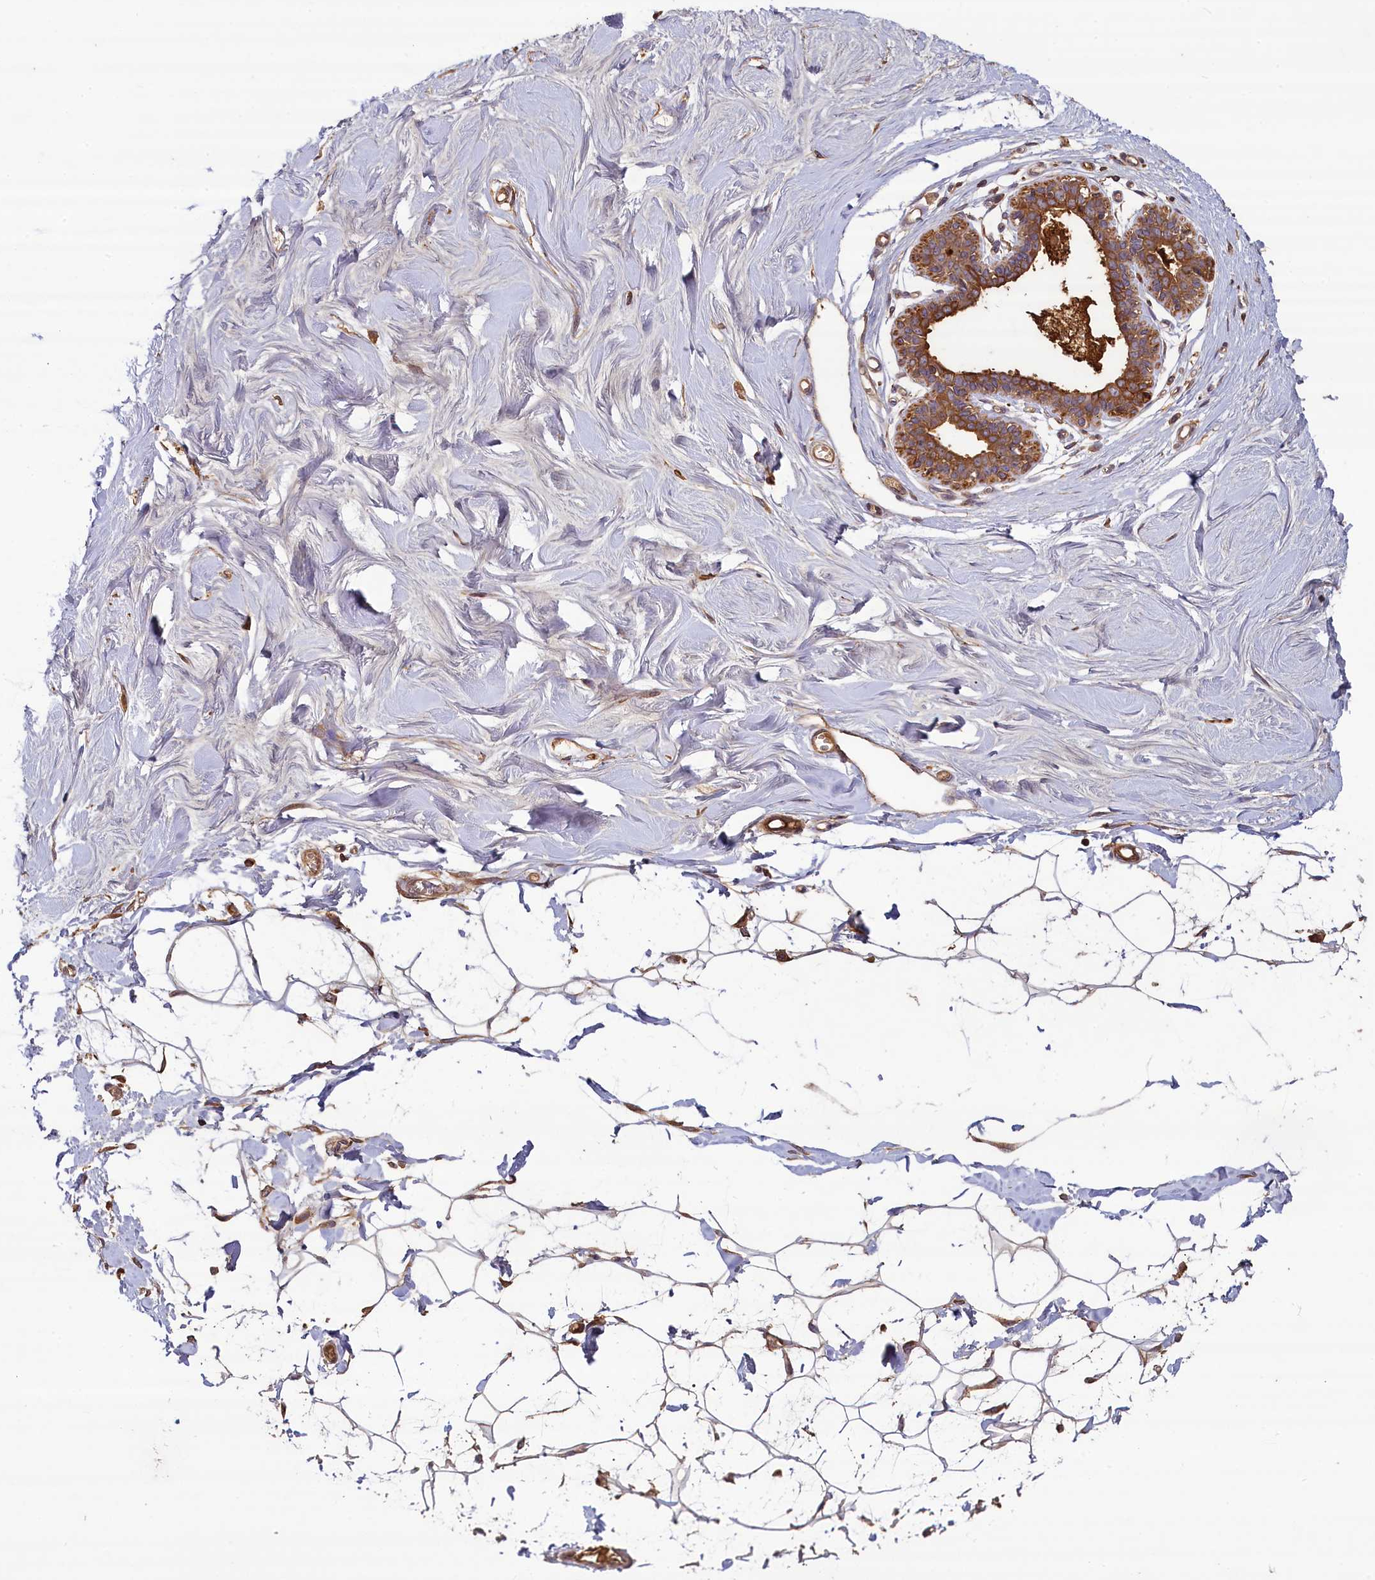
{"staining": {"intensity": "moderate", "quantity": "<25%", "location": "cytoplasmic/membranous"}, "tissue": "breast", "cell_type": "Adipocytes", "image_type": "normal", "snomed": [{"axis": "morphology", "description": "Normal tissue, NOS"}, {"axis": "topography", "description": "Breast"}], "caption": "Protein expression analysis of benign breast exhibits moderate cytoplasmic/membranous positivity in approximately <25% of adipocytes.", "gene": "NUDT6", "patient": {"sex": "female", "age": 27}}